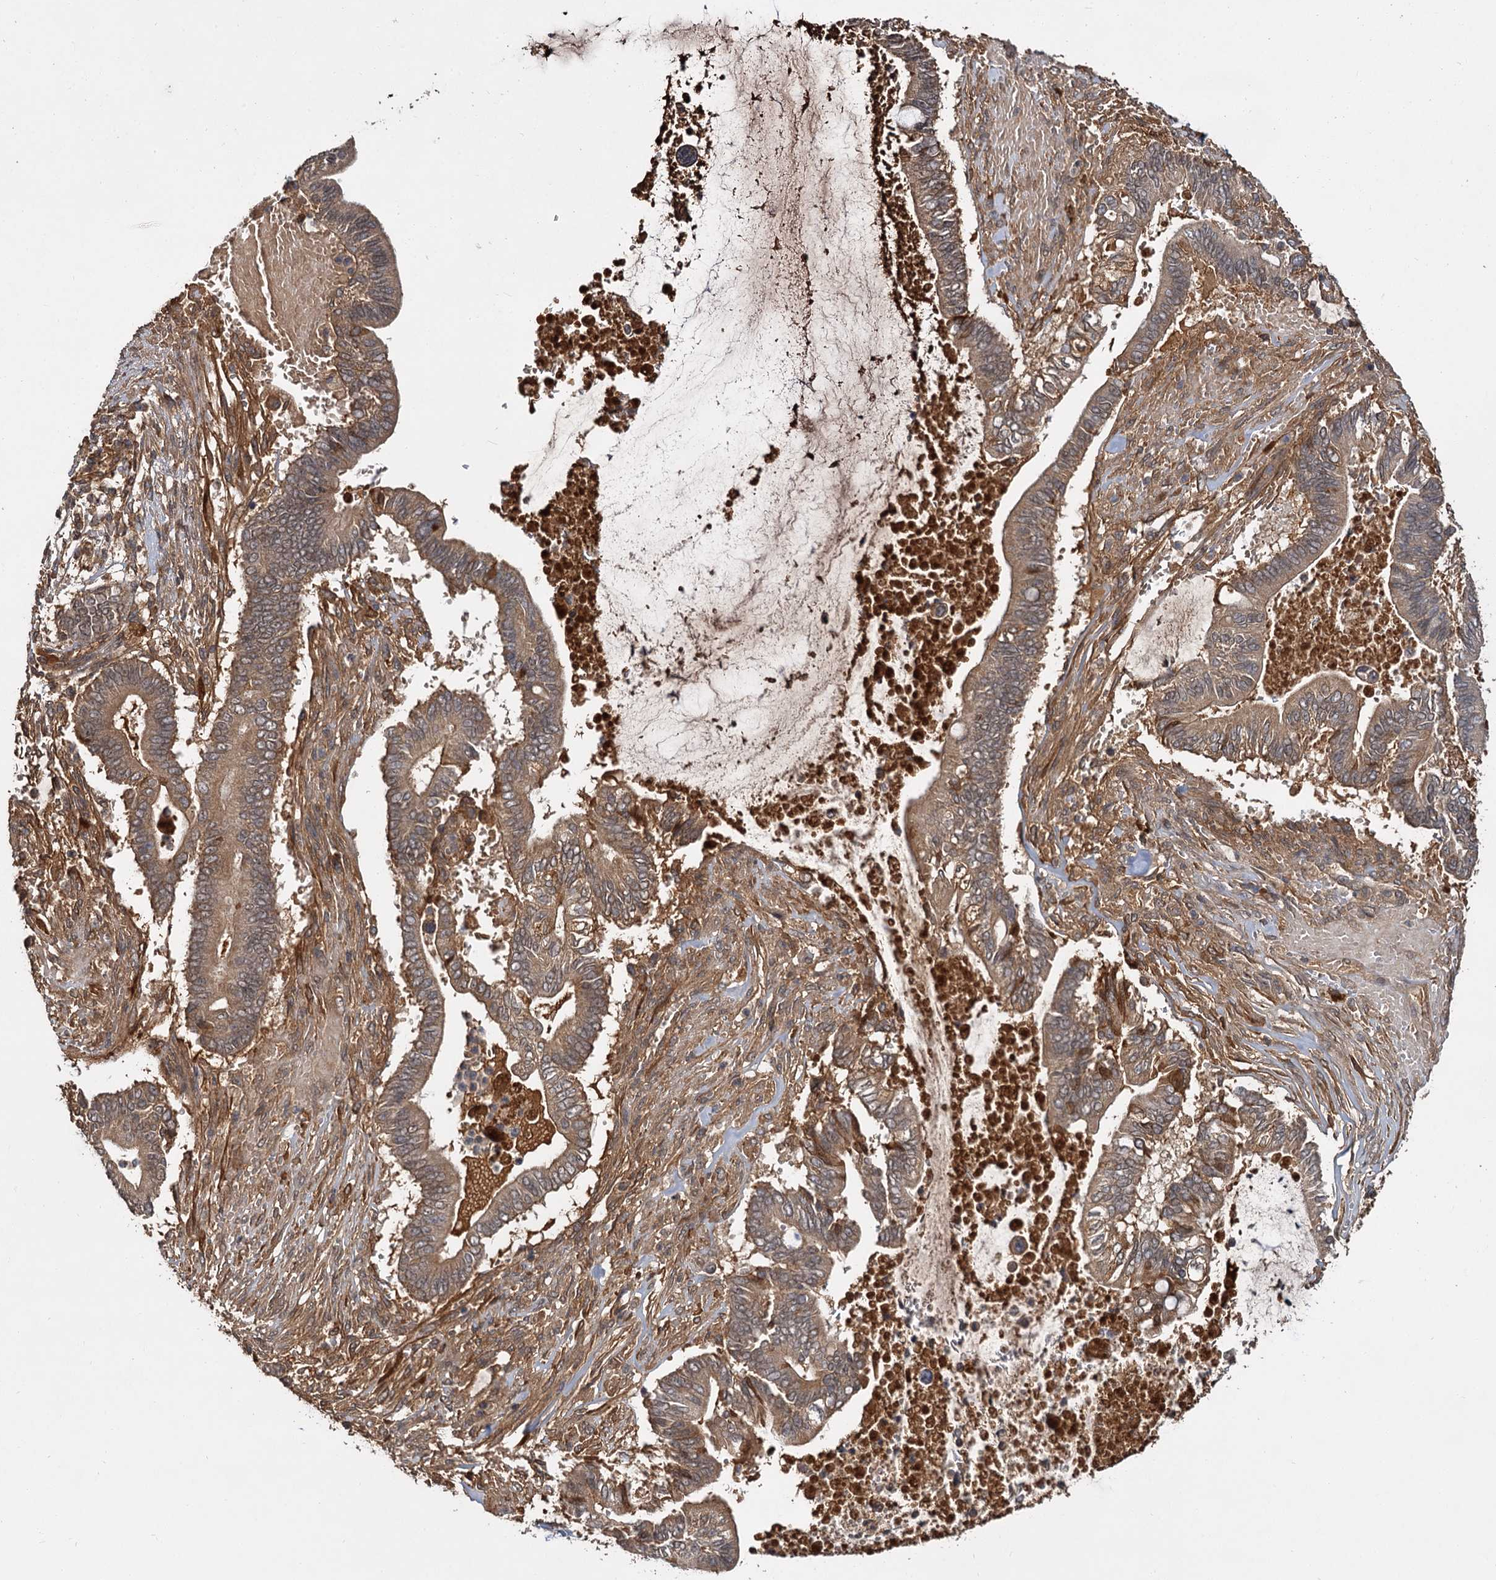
{"staining": {"intensity": "weak", "quantity": ">75%", "location": "cytoplasmic/membranous"}, "tissue": "pancreatic cancer", "cell_type": "Tumor cells", "image_type": "cancer", "snomed": [{"axis": "morphology", "description": "Adenocarcinoma, NOS"}, {"axis": "topography", "description": "Pancreas"}], "caption": "There is low levels of weak cytoplasmic/membranous positivity in tumor cells of pancreatic cancer, as demonstrated by immunohistochemical staining (brown color).", "gene": "MBD6", "patient": {"sex": "male", "age": 68}}